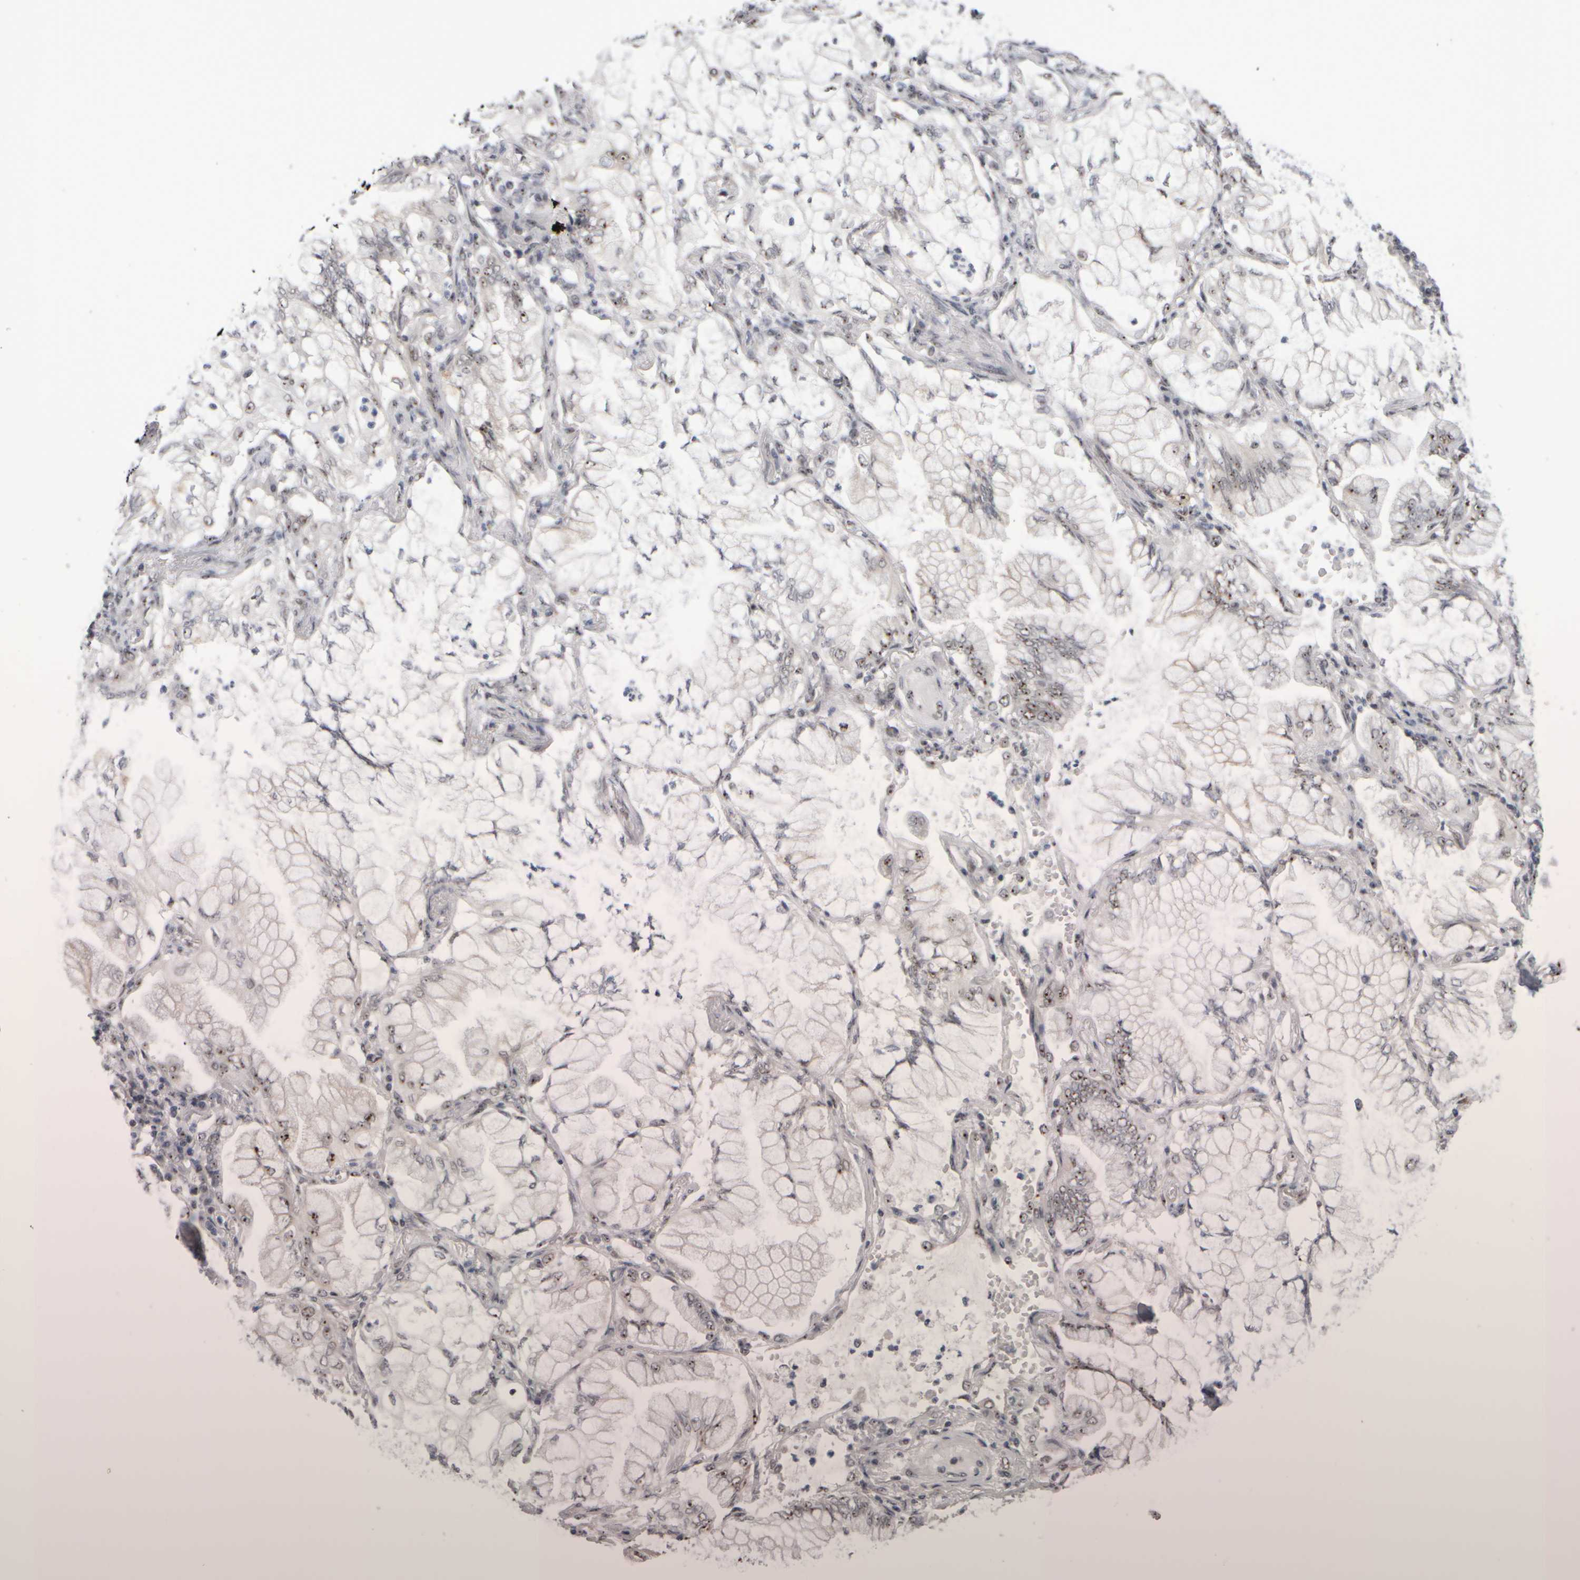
{"staining": {"intensity": "moderate", "quantity": "25%-75%", "location": "nuclear"}, "tissue": "lung cancer", "cell_type": "Tumor cells", "image_type": "cancer", "snomed": [{"axis": "morphology", "description": "Adenocarcinoma, NOS"}, {"axis": "topography", "description": "Lung"}], "caption": "About 25%-75% of tumor cells in human lung cancer (adenocarcinoma) exhibit moderate nuclear protein expression as visualized by brown immunohistochemical staining.", "gene": "SURF6", "patient": {"sex": "female", "age": 70}}